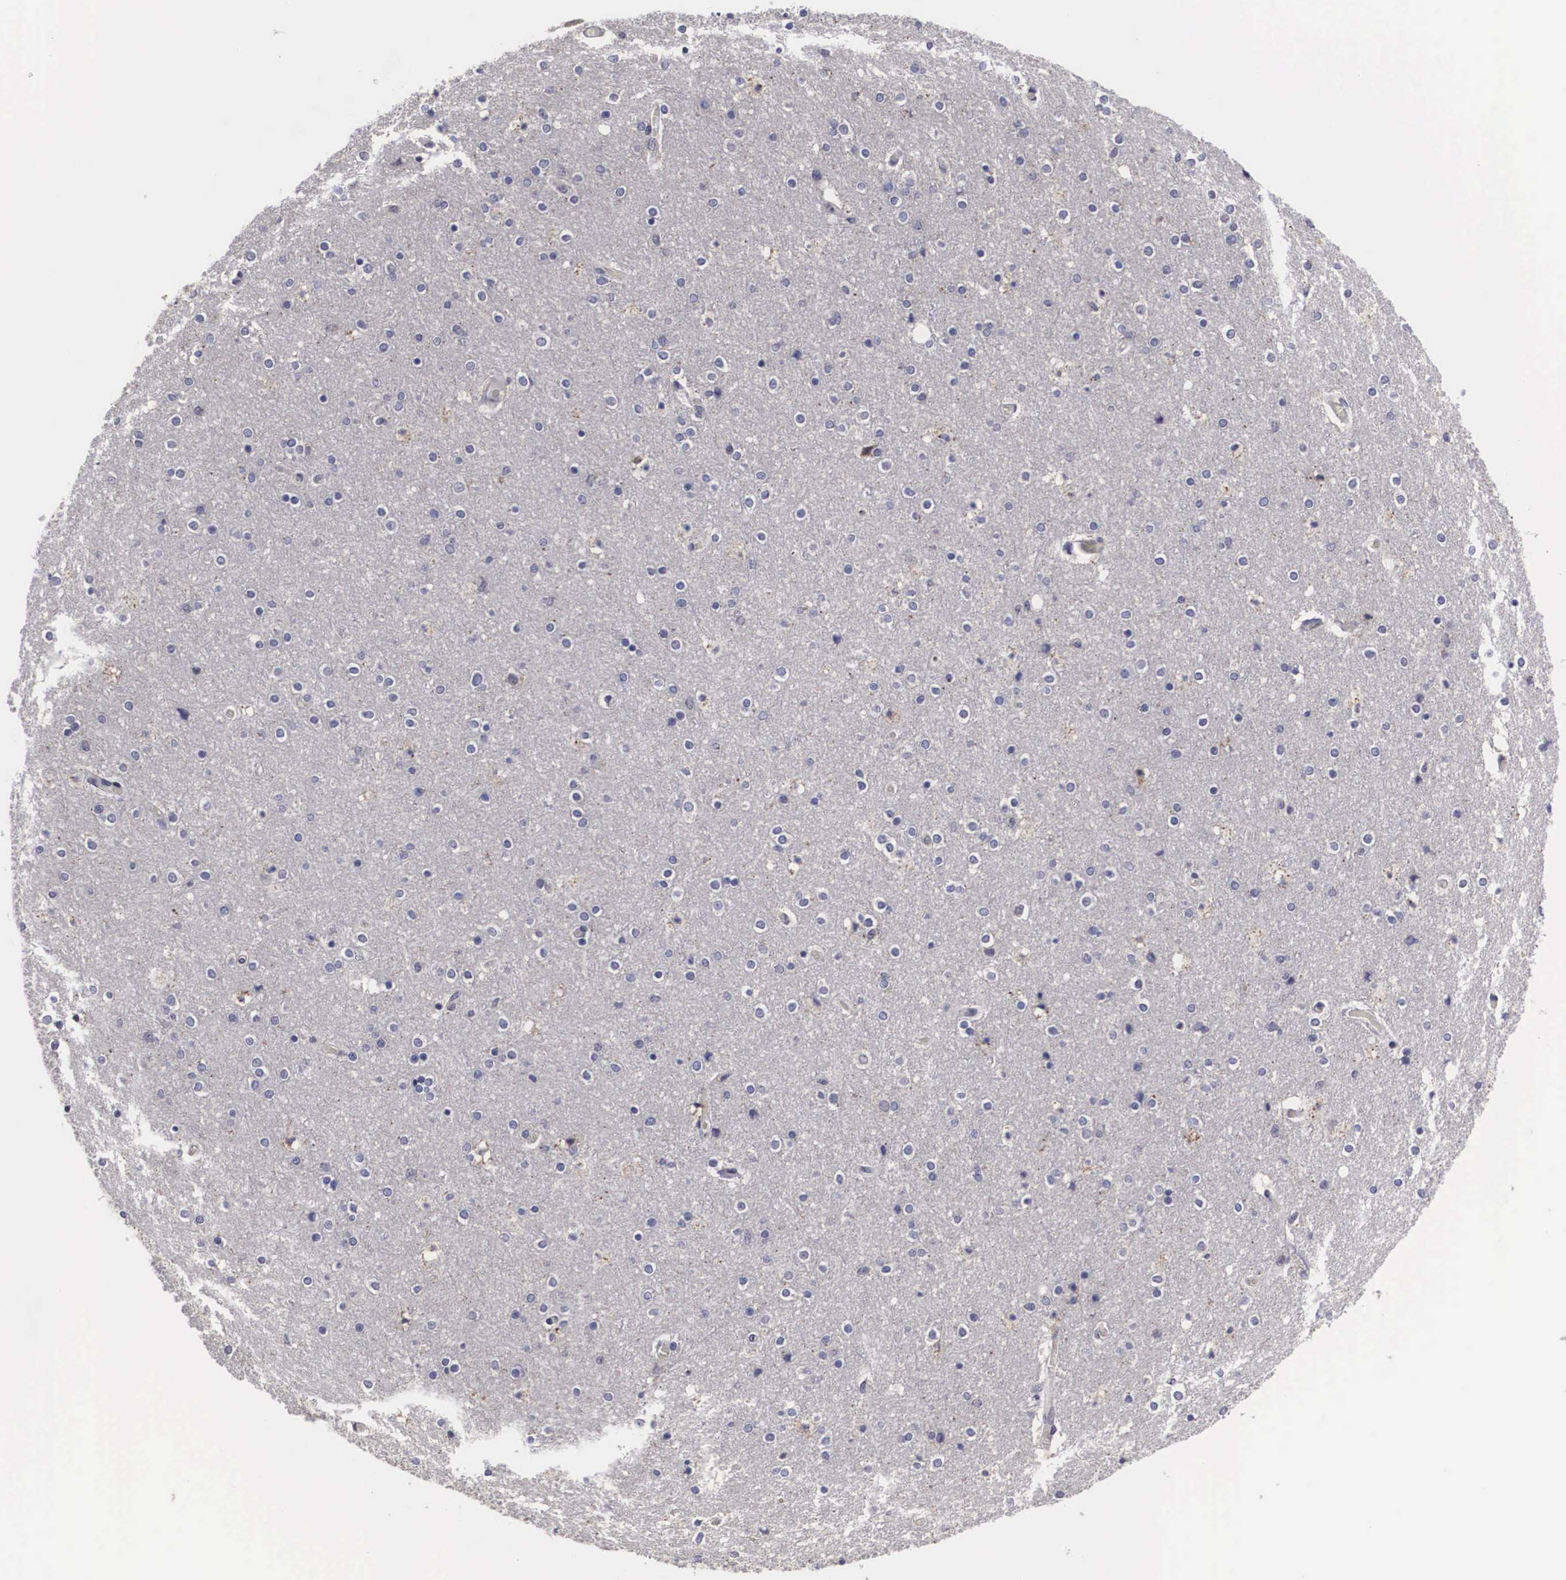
{"staining": {"intensity": "negative", "quantity": "none", "location": "none"}, "tissue": "cerebral cortex", "cell_type": "Endothelial cells", "image_type": "normal", "snomed": [{"axis": "morphology", "description": "Normal tissue, NOS"}, {"axis": "topography", "description": "Cerebral cortex"}], "caption": "Endothelial cells show no significant positivity in unremarkable cerebral cortex. The staining is performed using DAB (3,3'-diaminobenzidine) brown chromogen with nuclei counter-stained in using hematoxylin.", "gene": "CRELD2", "patient": {"sex": "female", "age": 54}}